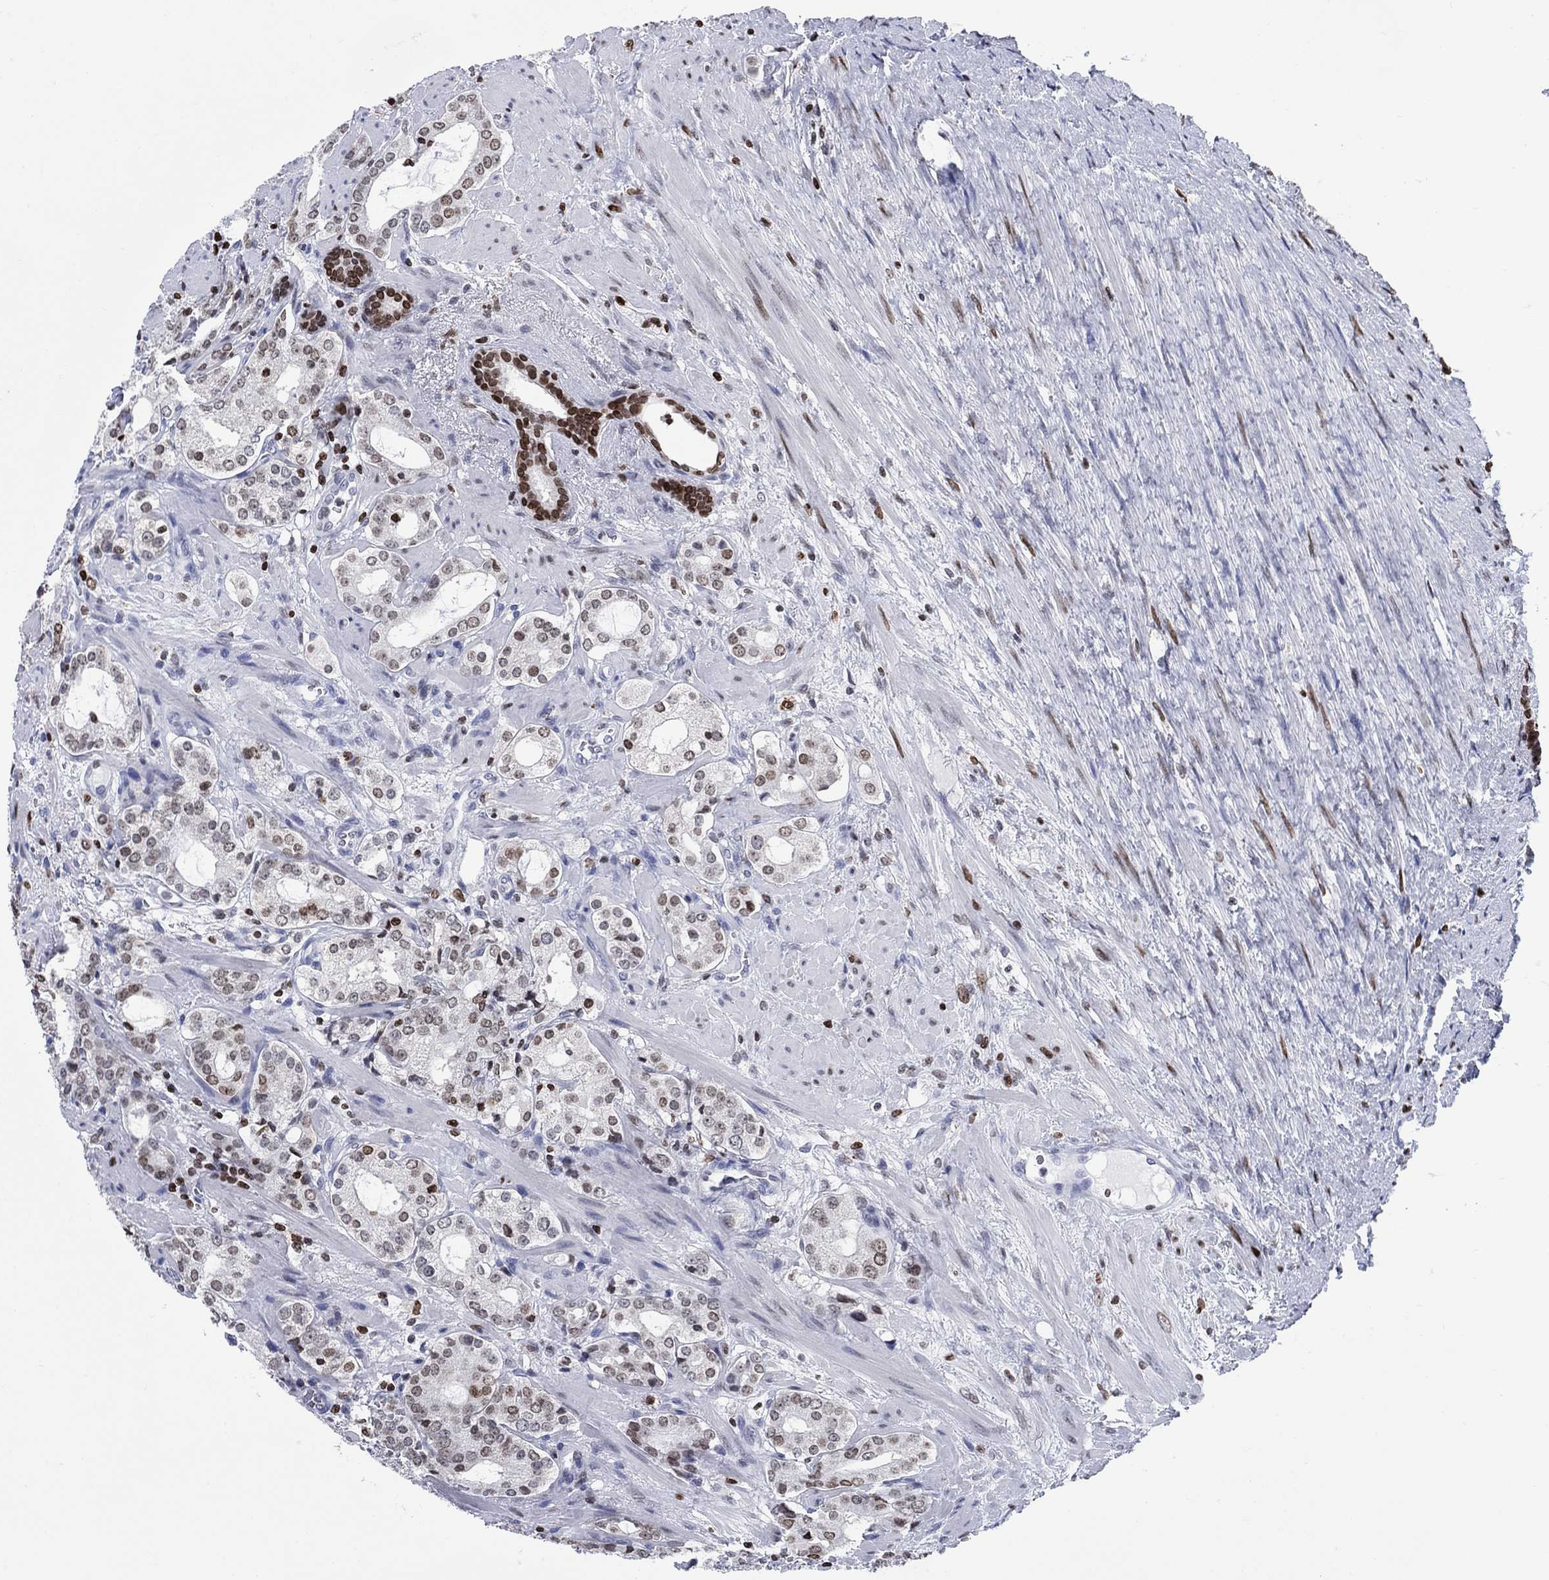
{"staining": {"intensity": "strong", "quantity": "<25%", "location": "nuclear"}, "tissue": "prostate cancer", "cell_type": "Tumor cells", "image_type": "cancer", "snomed": [{"axis": "morphology", "description": "Adenocarcinoma, NOS"}, {"axis": "topography", "description": "Prostate"}], "caption": "Prostate adenocarcinoma tissue exhibits strong nuclear positivity in about <25% of tumor cells, visualized by immunohistochemistry. Using DAB (3,3'-diaminobenzidine) (brown) and hematoxylin (blue) stains, captured at high magnification using brightfield microscopy.", "gene": "HMGA1", "patient": {"sex": "male", "age": 66}}